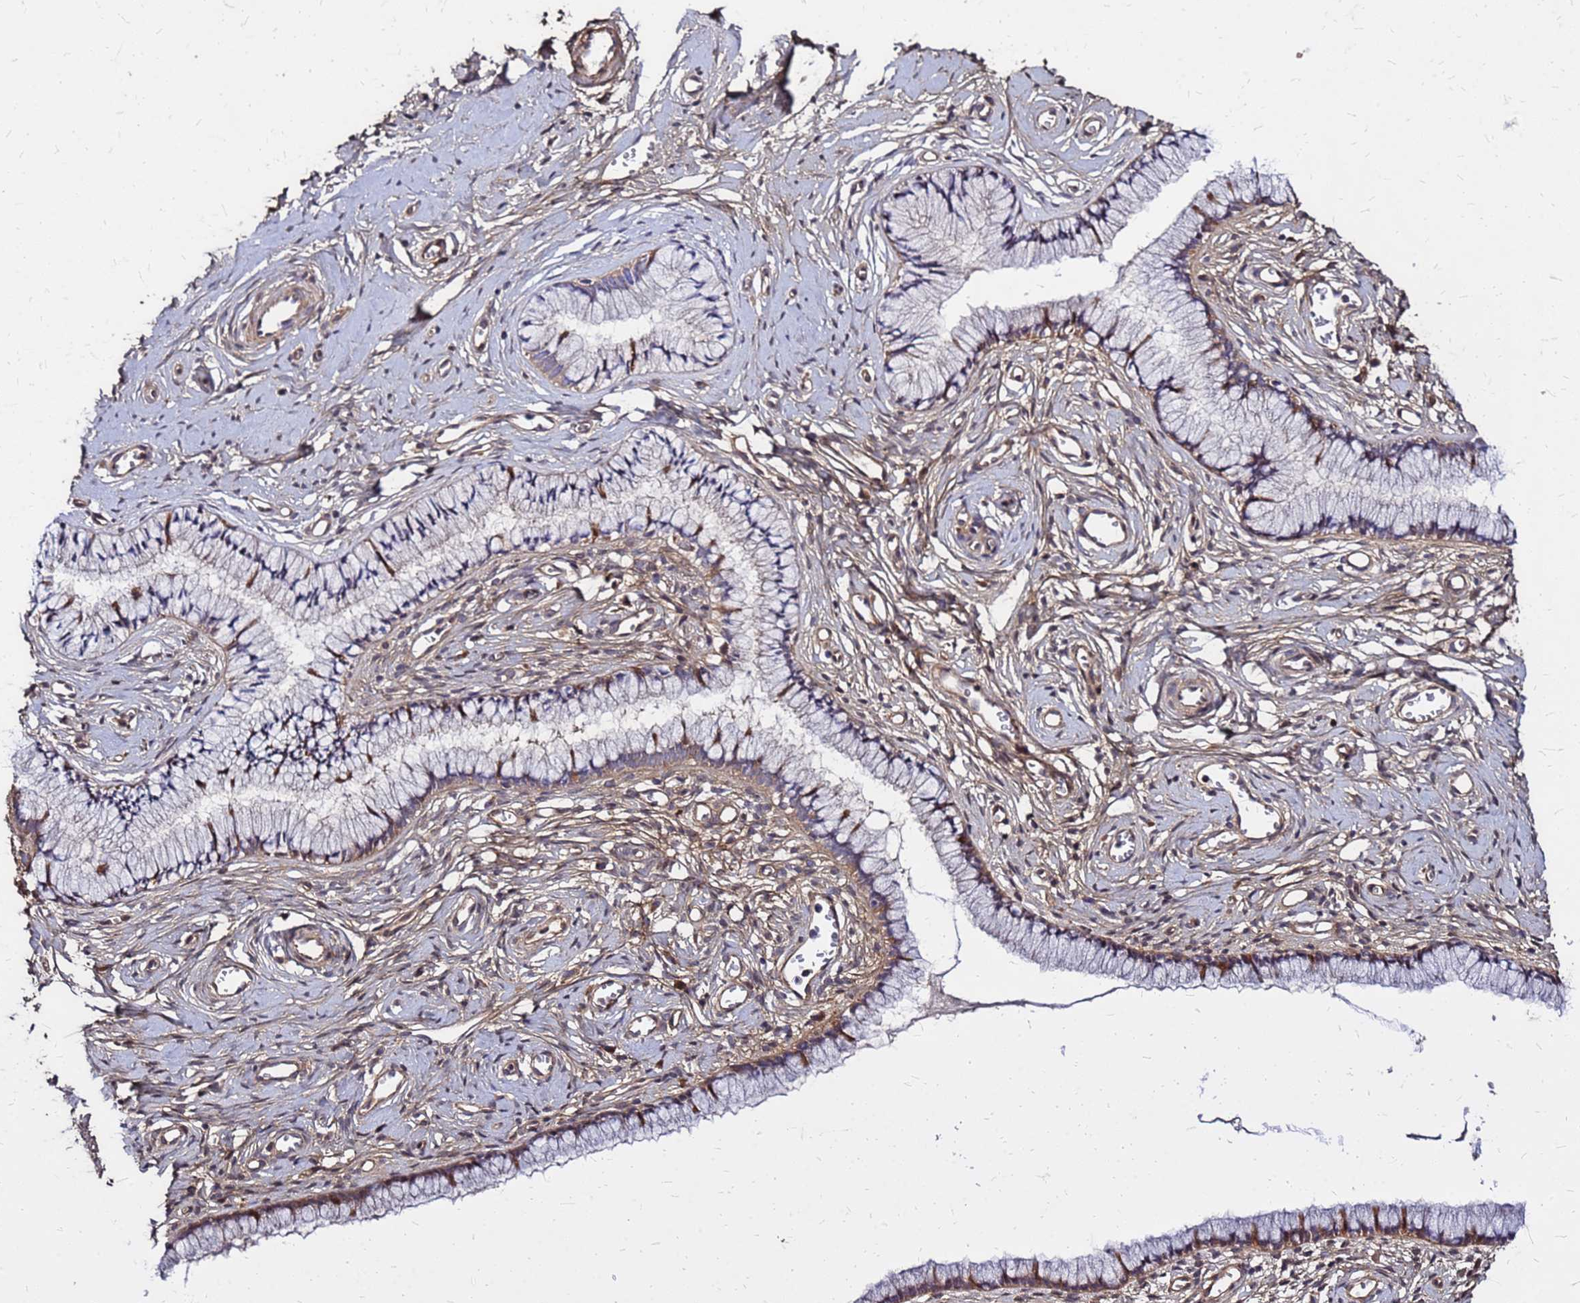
{"staining": {"intensity": "weak", "quantity": "25%-75%", "location": "cytoplasmic/membranous"}, "tissue": "cervix", "cell_type": "Glandular cells", "image_type": "normal", "snomed": [{"axis": "morphology", "description": "Normal tissue, NOS"}, {"axis": "topography", "description": "Cervix"}], "caption": "Brown immunohistochemical staining in normal cervix demonstrates weak cytoplasmic/membranous positivity in approximately 25%-75% of glandular cells. The protein of interest is stained brown, and the nuclei are stained in blue (DAB (3,3'-diaminobenzidine) IHC with brightfield microscopy, high magnification).", "gene": "CYBC1", "patient": {"sex": "female", "age": 40}}